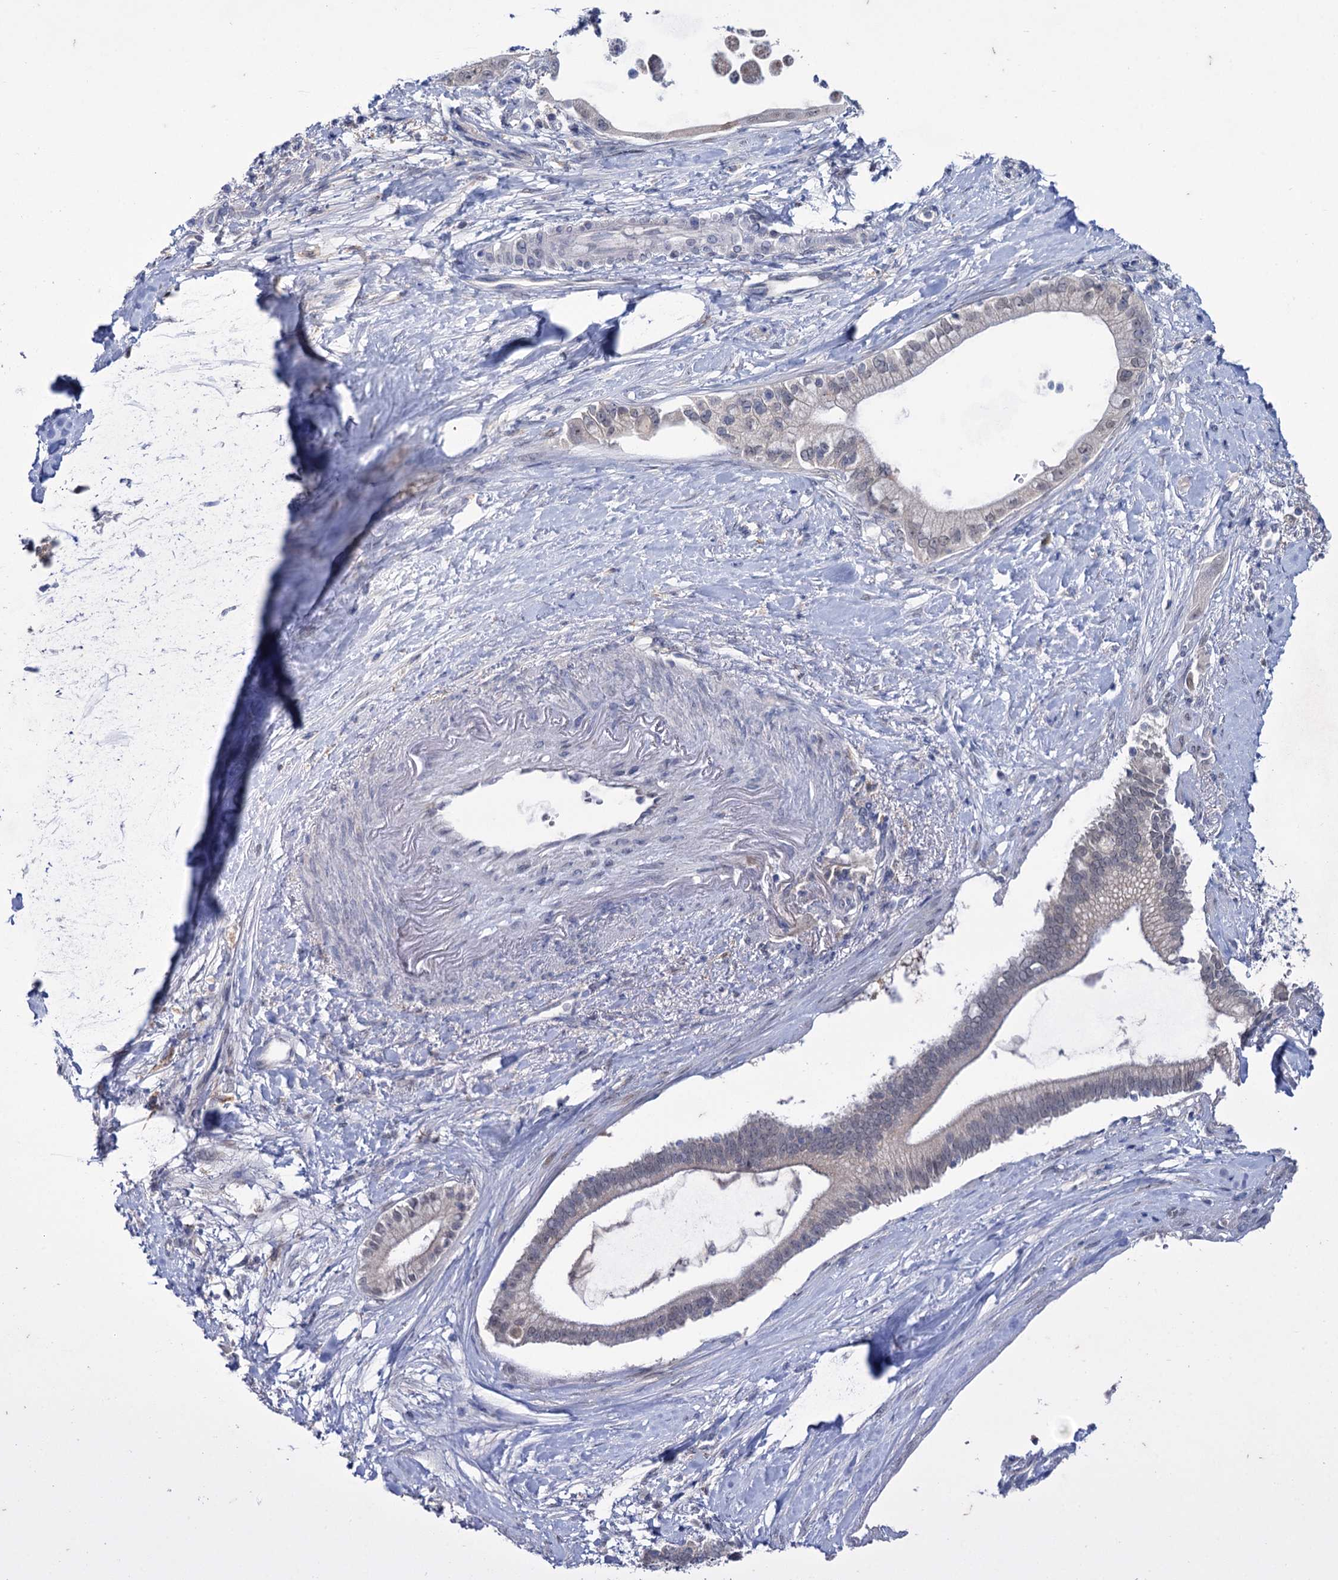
{"staining": {"intensity": "weak", "quantity": "<25%", "location": "nuclear"}, "tissue": "pancreatic cancer", "cell_type": "Tumor cells", "image_type": "cancer", "snomed": [{"axis": "morphology", "description": "Adenocarcinoma, NOS"}, {"axis": "topography", "description": "Pancreas"}], "caption": "Immunohistochemistry of human adenocarcinoma (pancreatic) displays no expression in tumor cells.", "gene": "MID1IP1", "patient": {"sex": "male", "age": 68}}